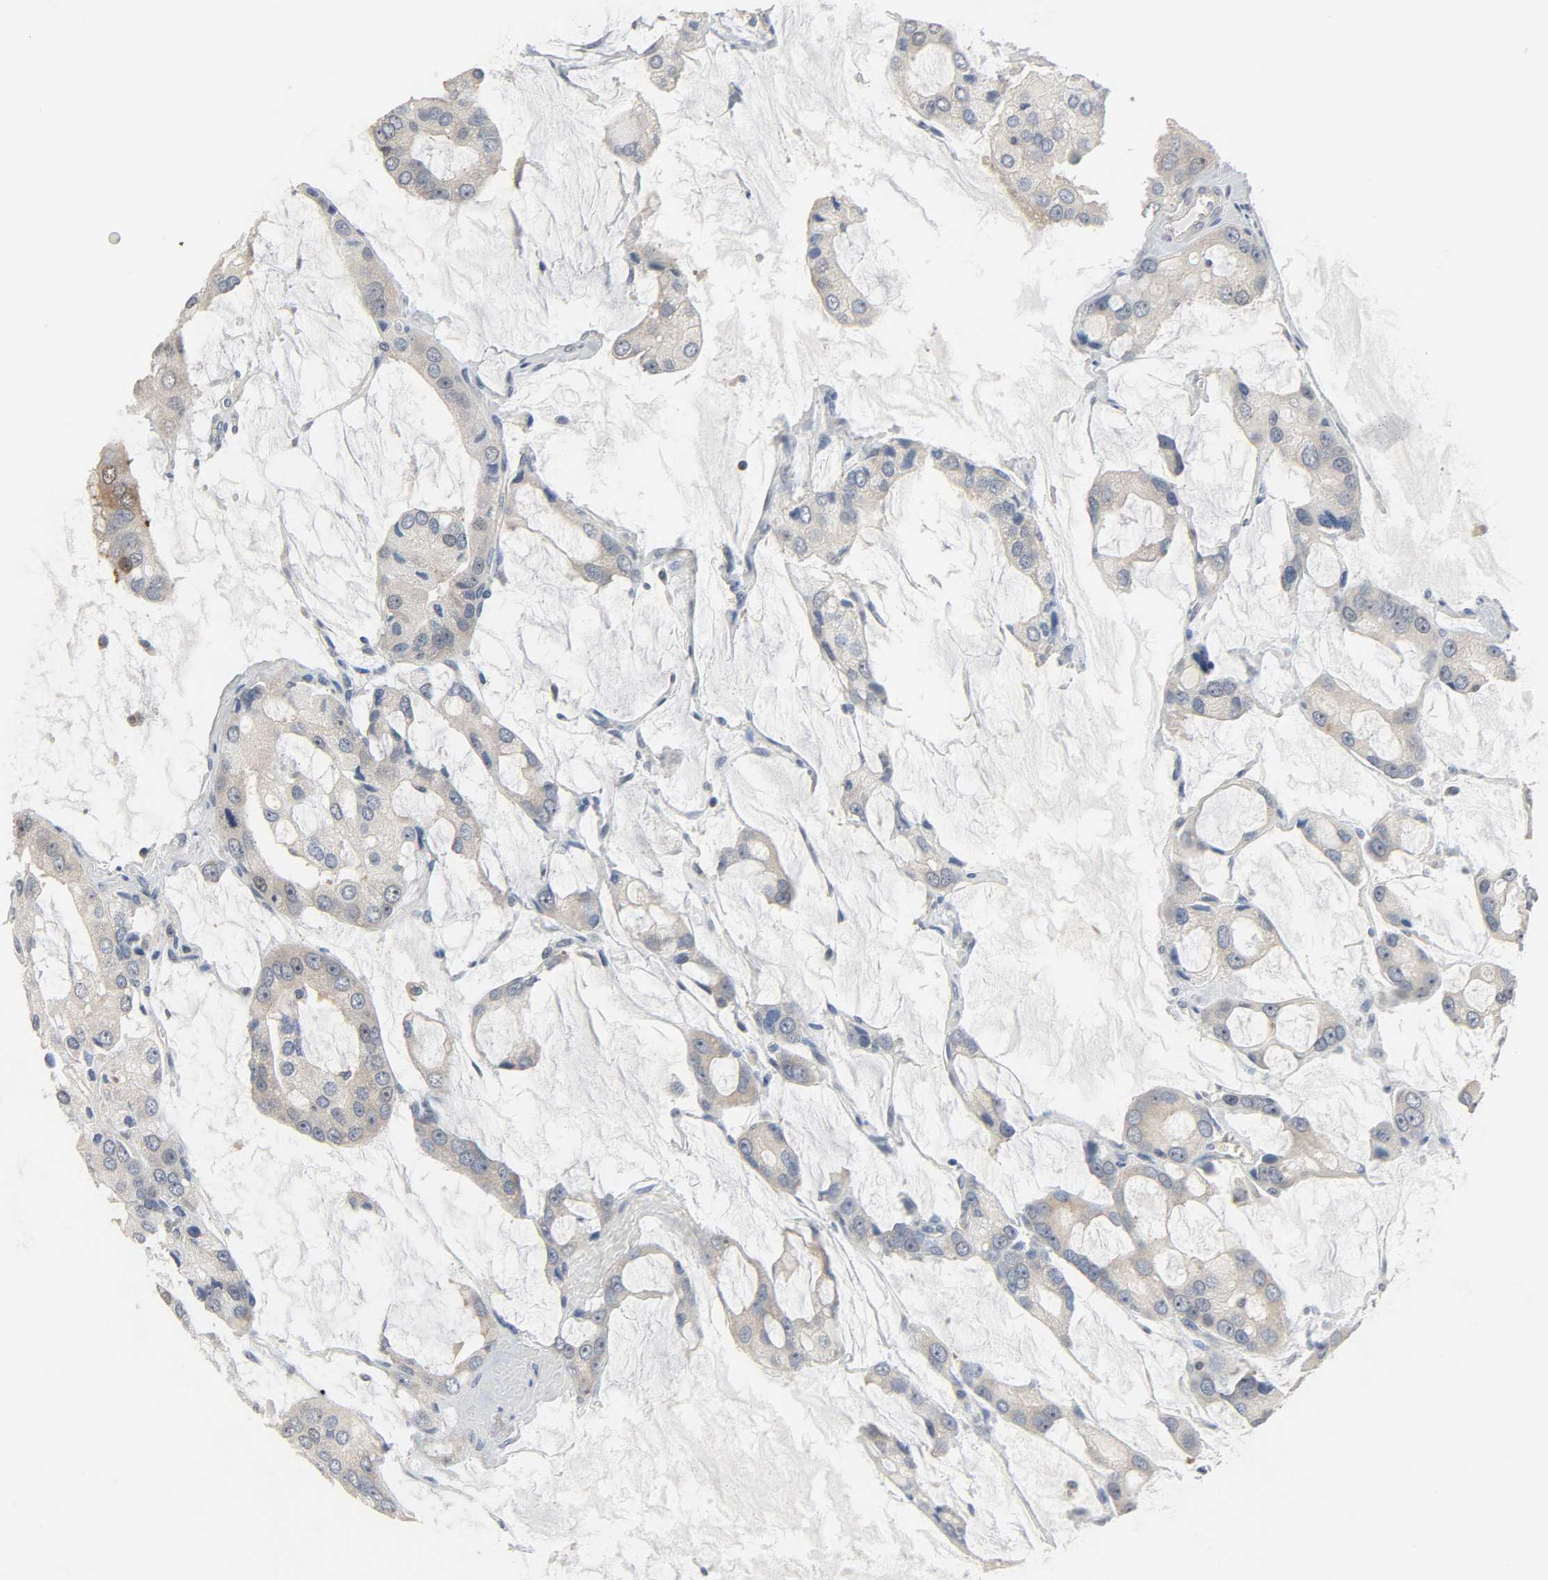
{"staining": {"intensity": "moderate", "quantity": ">75%", "location": "cytoplasmic/membranous"}, "tissue": "prostate cancer", "cell_type": "Tumor cells", "image_type": "cancer", "snomed": [{"axis": "morphology", "description": "Adenocarcinoma, High grade"}, {"axis": "topography", "description": "Prostate"}], "caption": "The image exhibits a brown stain indicating the presence of a protein in the cytoplasmic/membranous of tumor cells in prostate cancer (high-grade adenocarcinoma).", "gene": "PLEKHA2", "patient": {"sex": "male", "age": 67}}